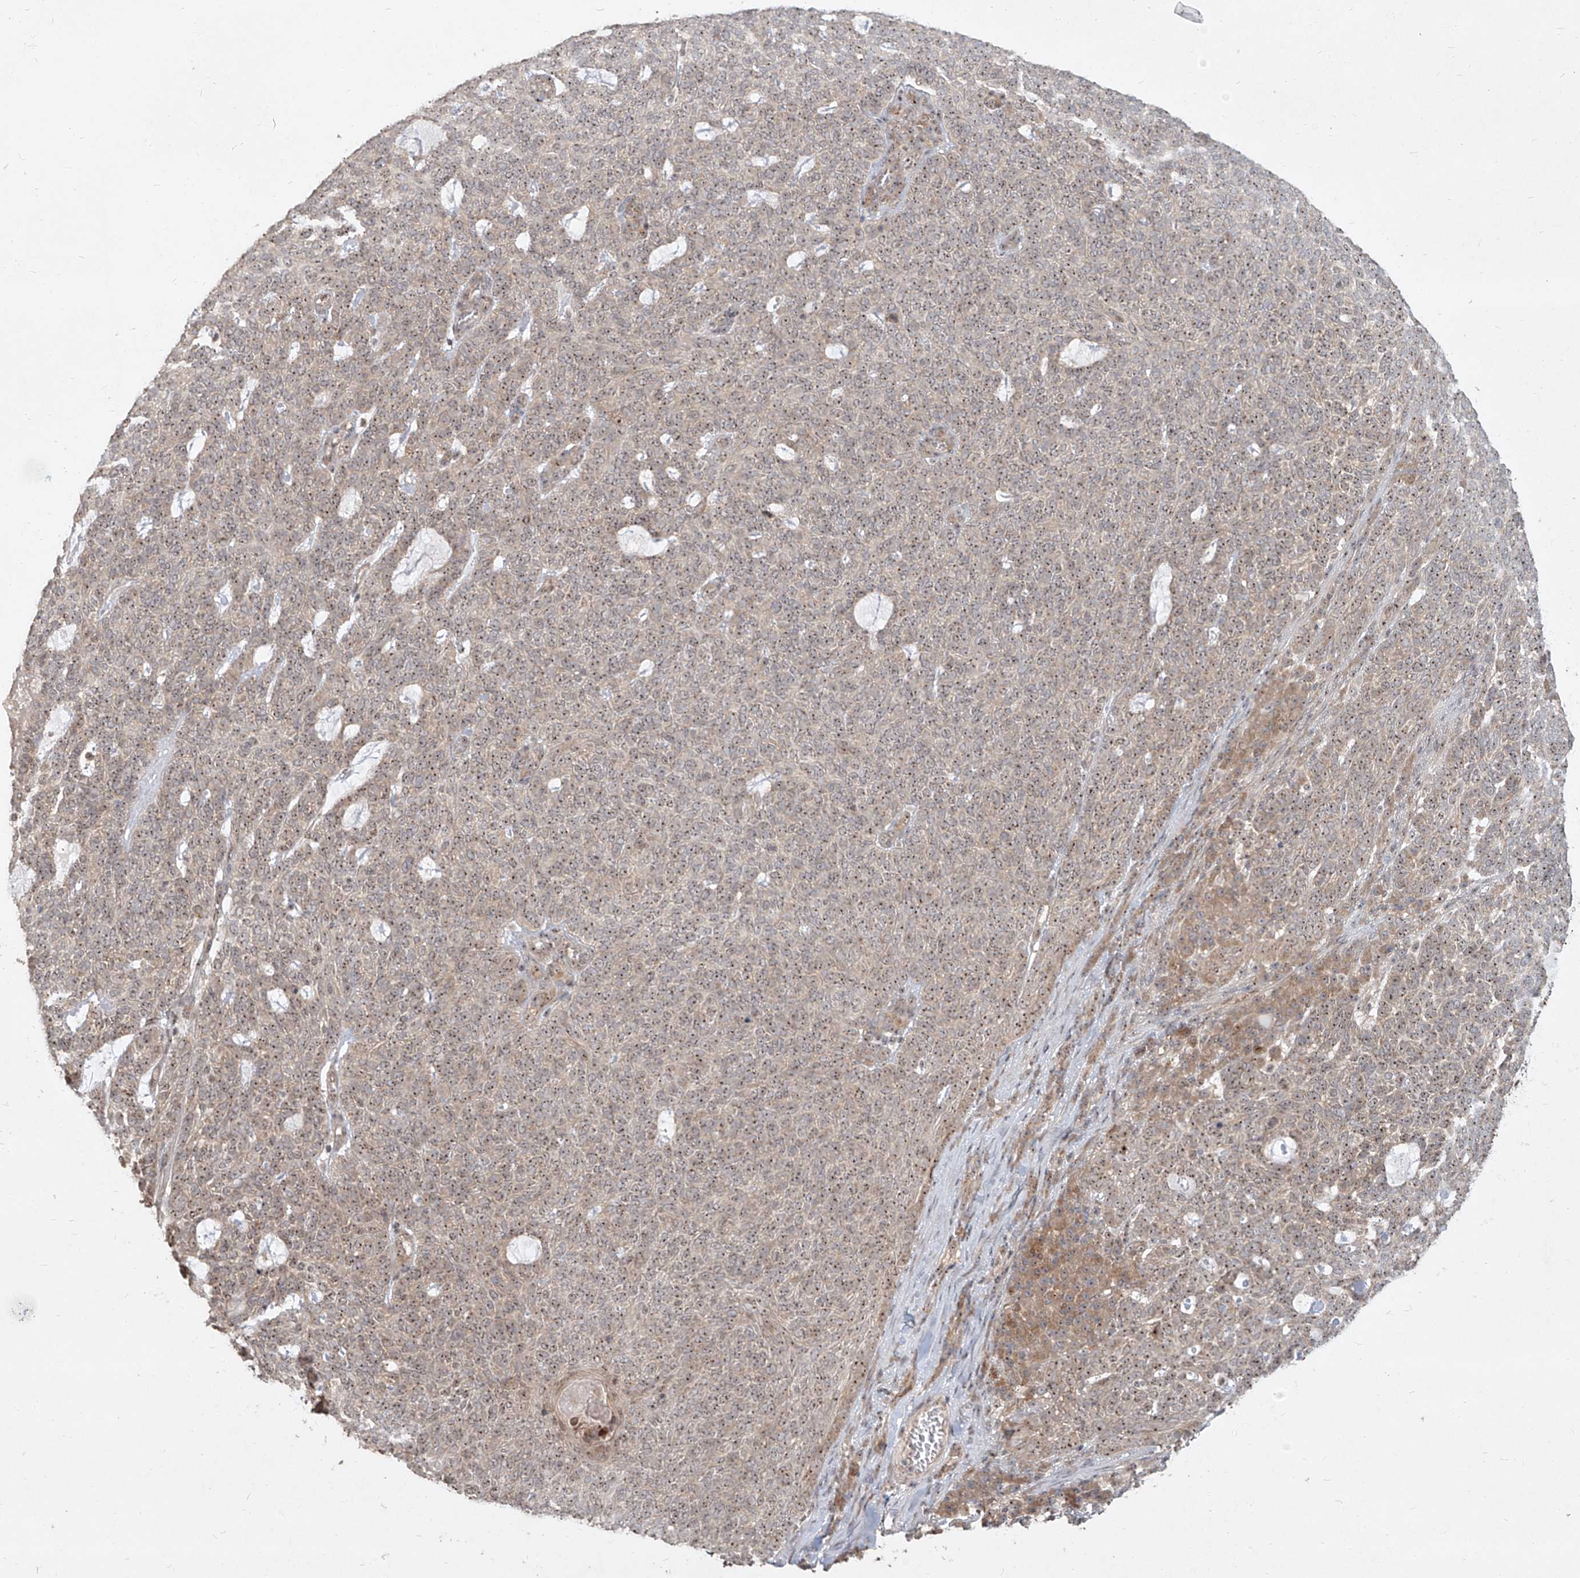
{"staining": {"intensity": "weak", "quantity": ">75%", "location": "cytoplasmic/membranous,nuclear"}, "tissue": "skin cancer", "cell_type": "Tumor cells", "image_type": "cancer", "snomed": [{"axis": "morphology", "description": "Squamous cell carcinoma, NOS"}, {"axis": "topography", "description": "Skin"}], "caption": "Skin squamous cell carcinoma was stained to show a protein in brown. There is low levels of weak cytoplasmic/membranous and nuclear positivity in approximately >75% of tumor cells.", "gene": "BYSL", "patient": {"sex": "female", "age": 90}}